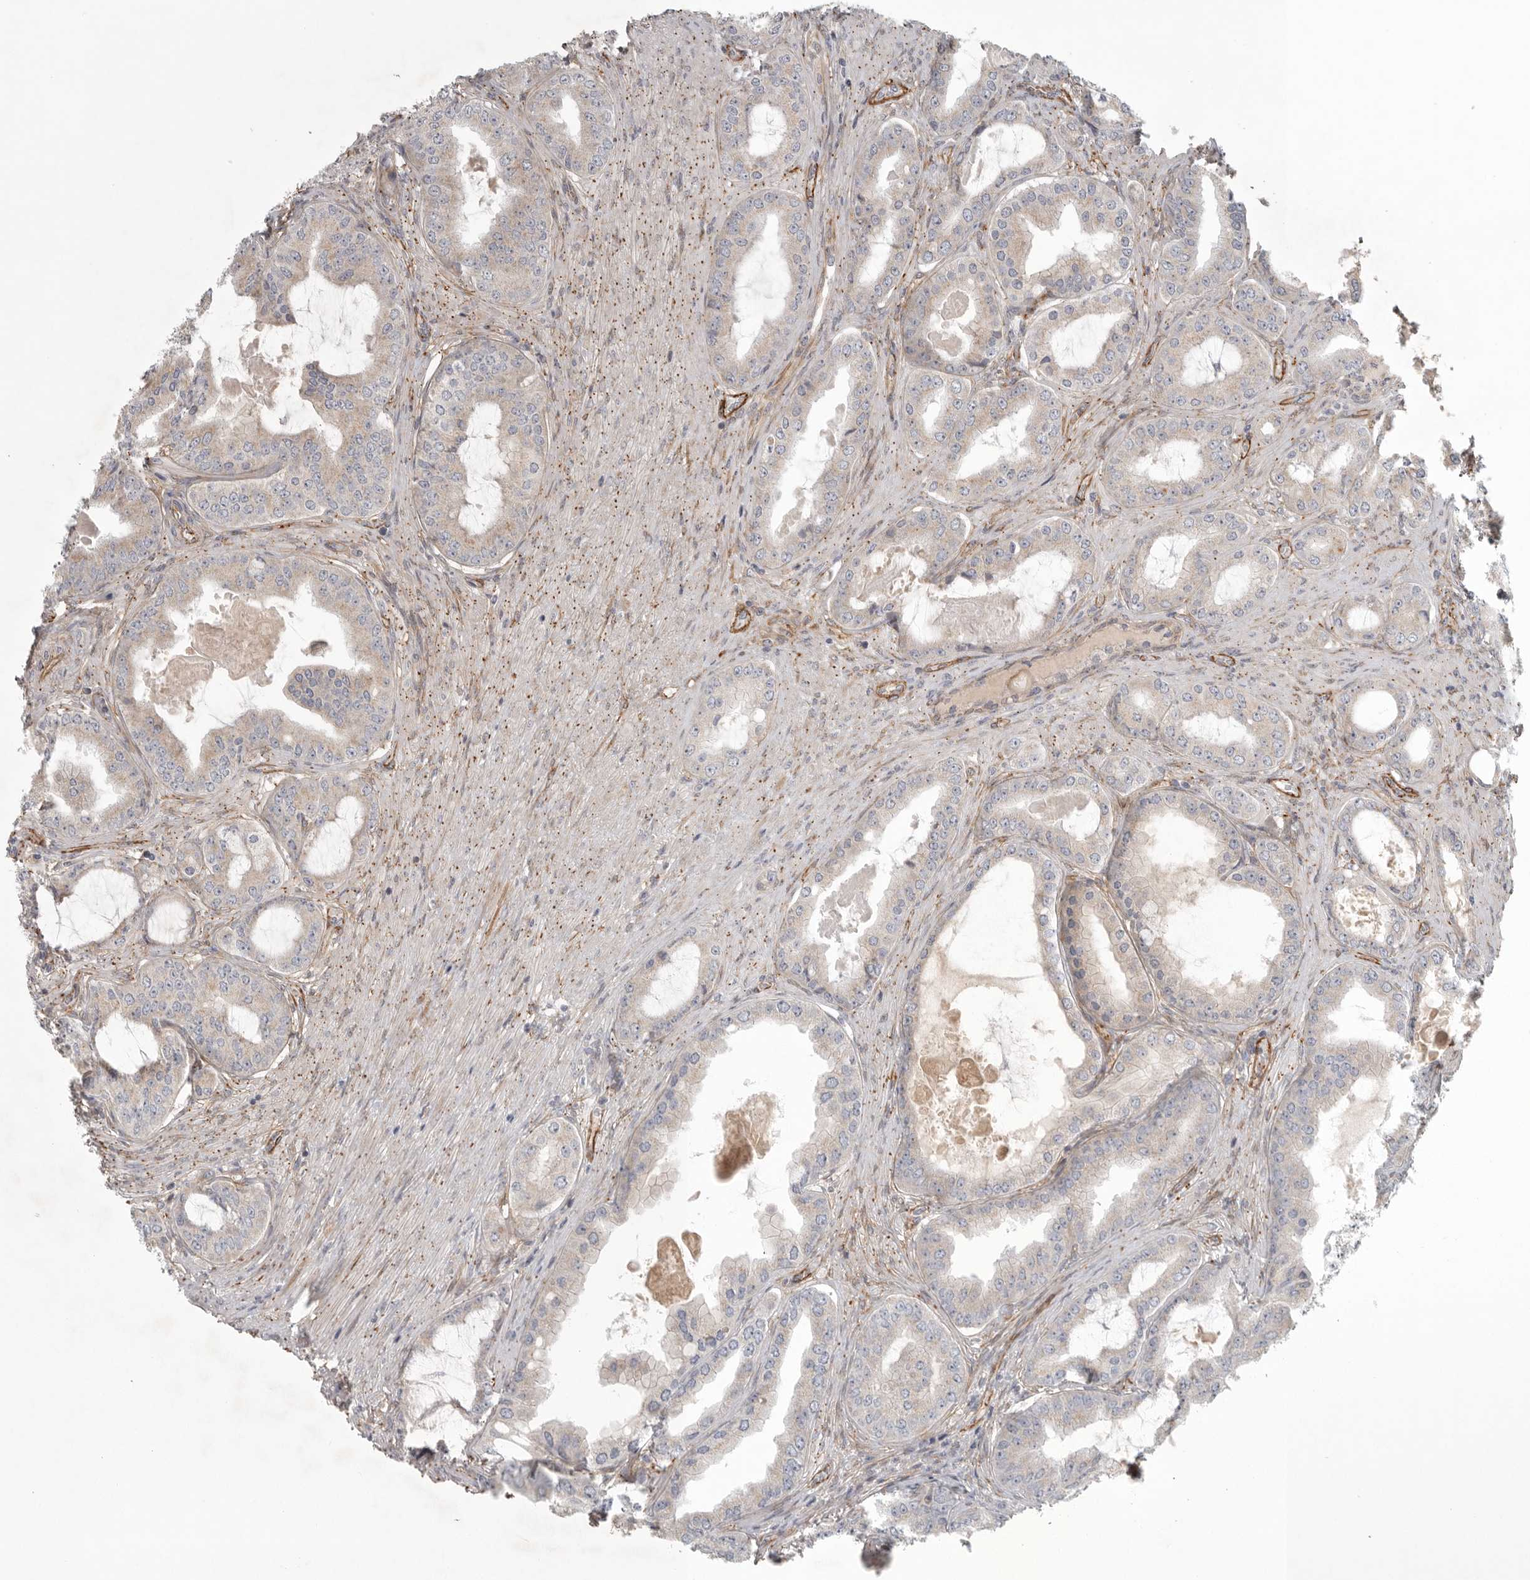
{"staining": {"intensity": "weak", "quantity": "<25%", "location": "cytoplasmic/membranous"}, "tissue": "prostate cancer", "cell_type": "Tumor cells", "image_type": "cancer", "snomed": [{"axis": "morphology", "description": "Adenocarcinoma, High grade"}, {"axis": "topography", "description": "Prostate"}], "caption": "Tumor cells are negative for protein expression in human high-grade adenocarcinoma (prostate).", "gene": "LONRF1", "patient": {"sex": "male", "age": 60}}